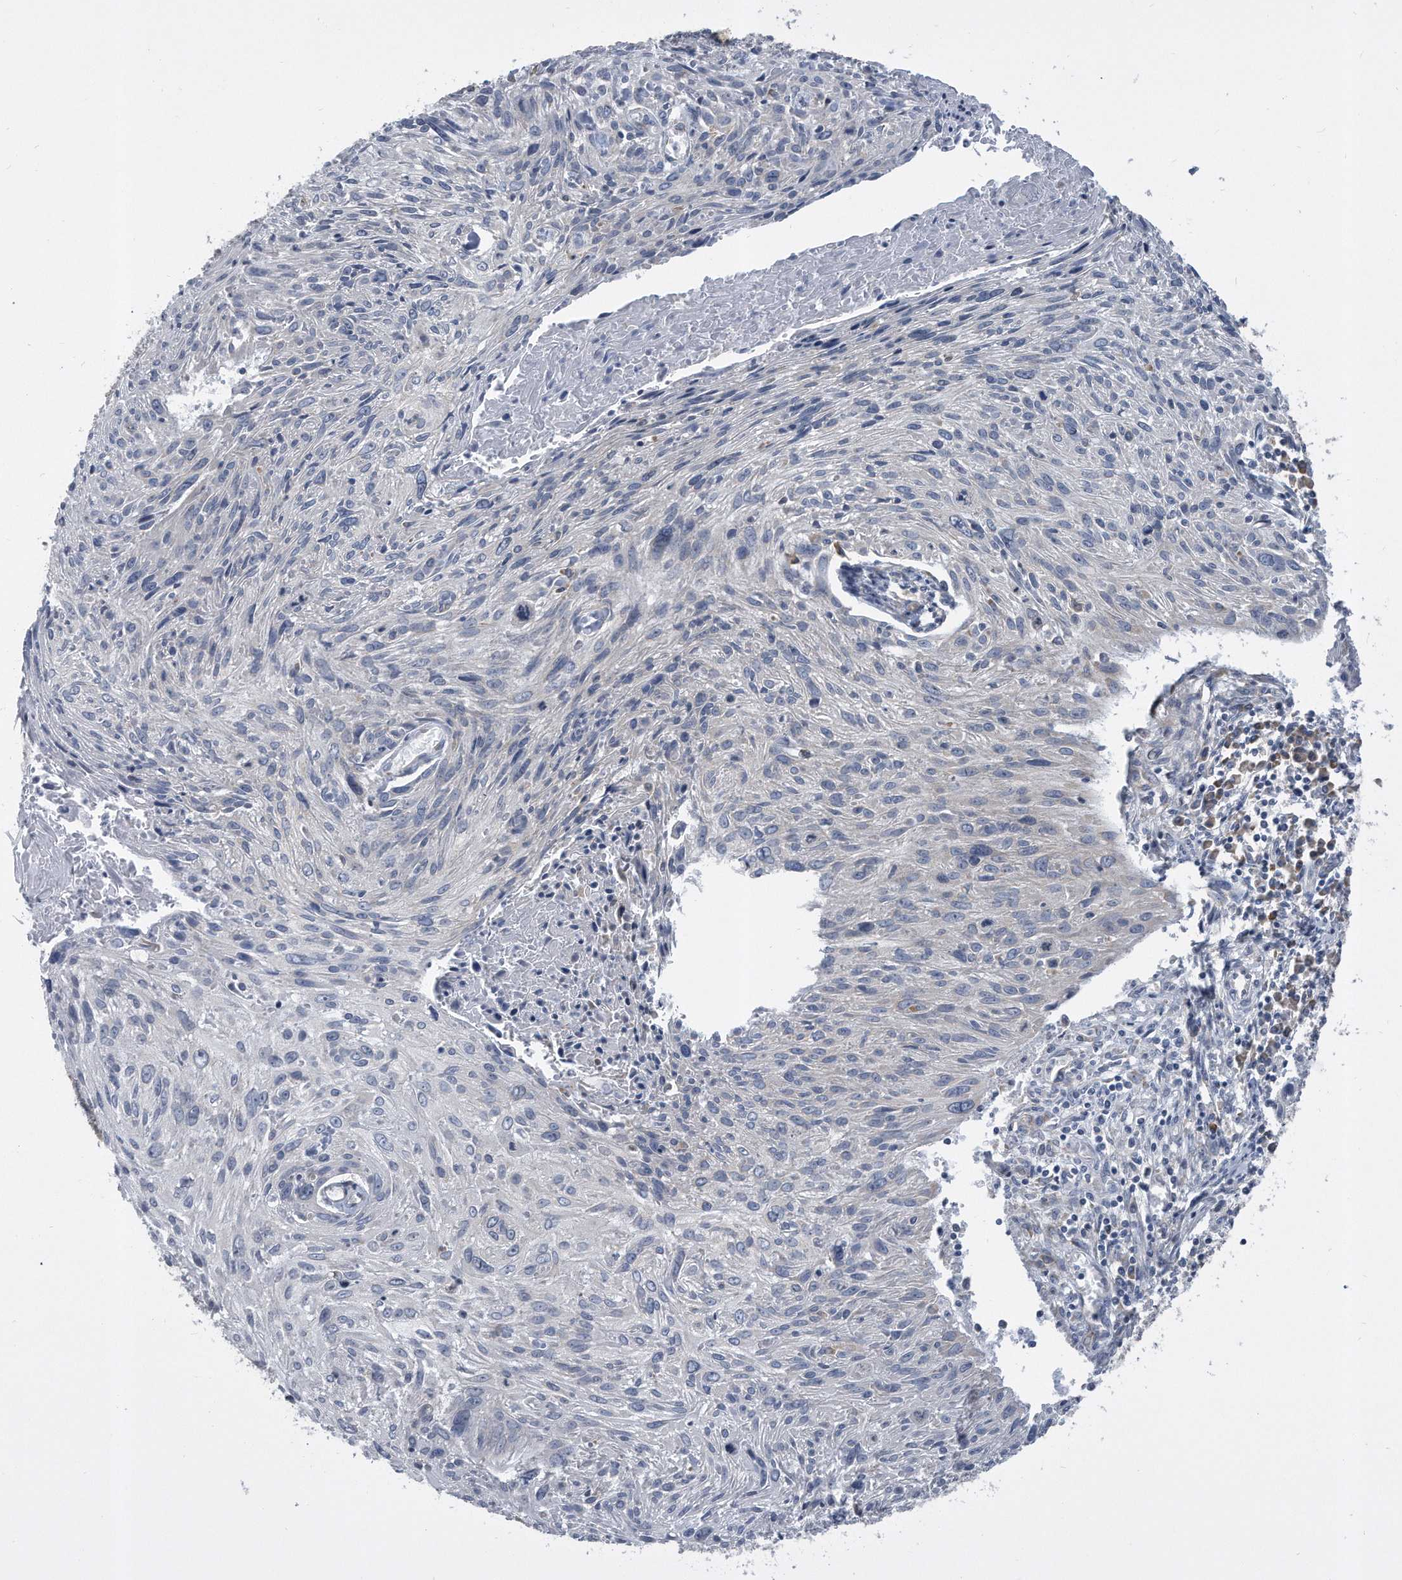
{"staining": {"intensity": "negative", "quantity": "none", "location": "none"}, "tissue": "cervical cancer", "cell_type": "Tumor cells", "image_type": "cancer", "snomed": [{"axis": "morphology", "description": "Squamous cell carcinoma, NOS"}, {"axis": "topography", "description": "Cervix"}], "caption": "Human cervical squamous cell carcinoma stained for a protein using immunohistochemistry exhibits no positivity in tumor cells.", "gene": "CCDC47", "patient": {"sex": "female", "age": 51}}